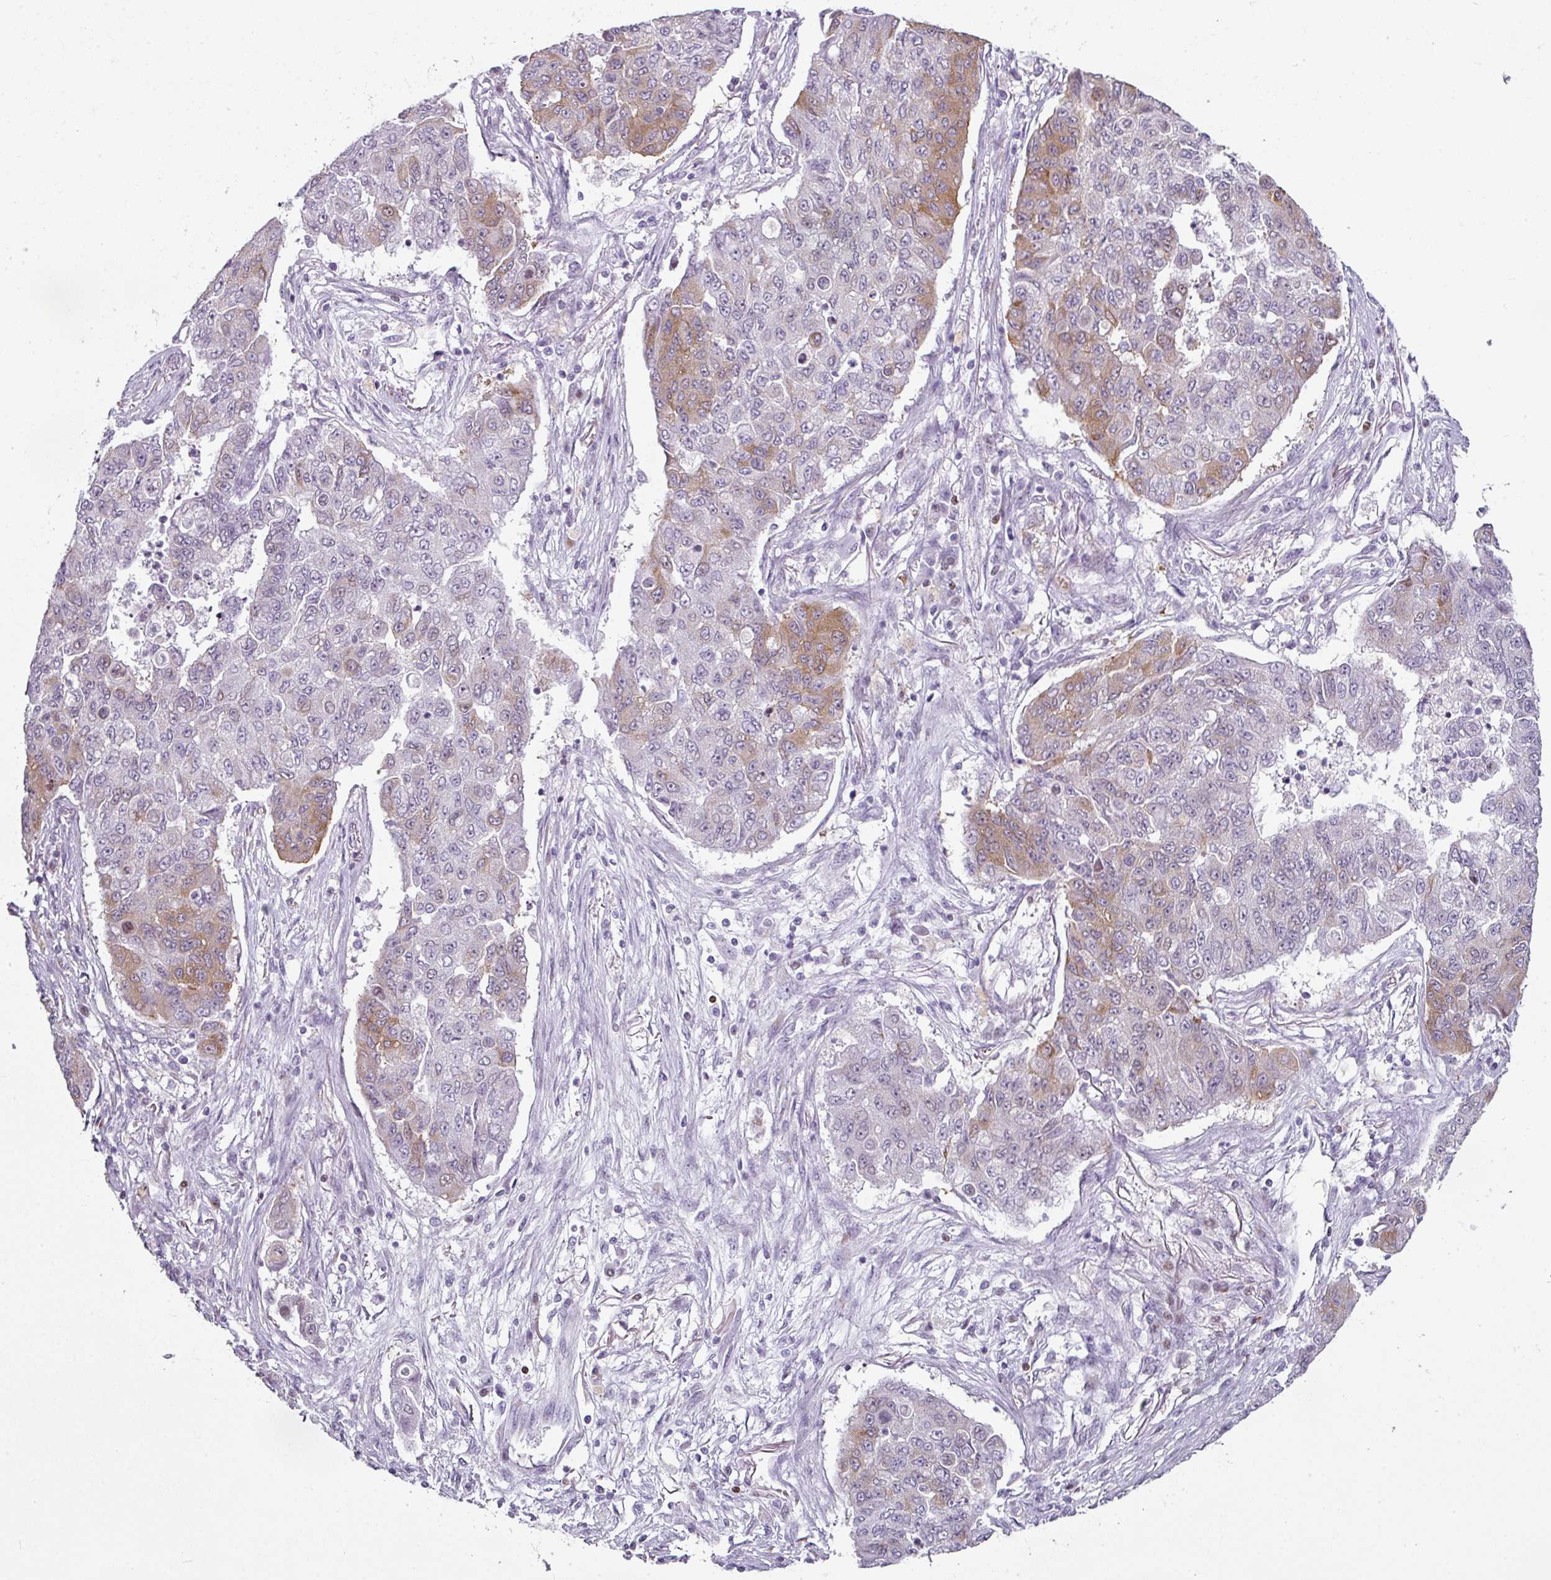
{"staining": {"intensity": "moderate", "quantity": "25%-75%", "location": "cytoplasmic/membranous"}, "tissue": "lung cancer", "cell_type": "Tumor cells", "image_type": "cancer", "snomed": [{"axis": "morphology", "description": "Squamous cell carcinoma, NOS"}, {"axis": "topography", "description": "Lung"}], "caption": "The immunohistochemical stain shows moderate cytoplasmic/membranous expression in tumor cells of lung squamous cell carcinoma tissue. (IHC, brightfield microscopy, high magnification).", "gene": "SYT8", "patient": {"sex": "male", "age": 74}}